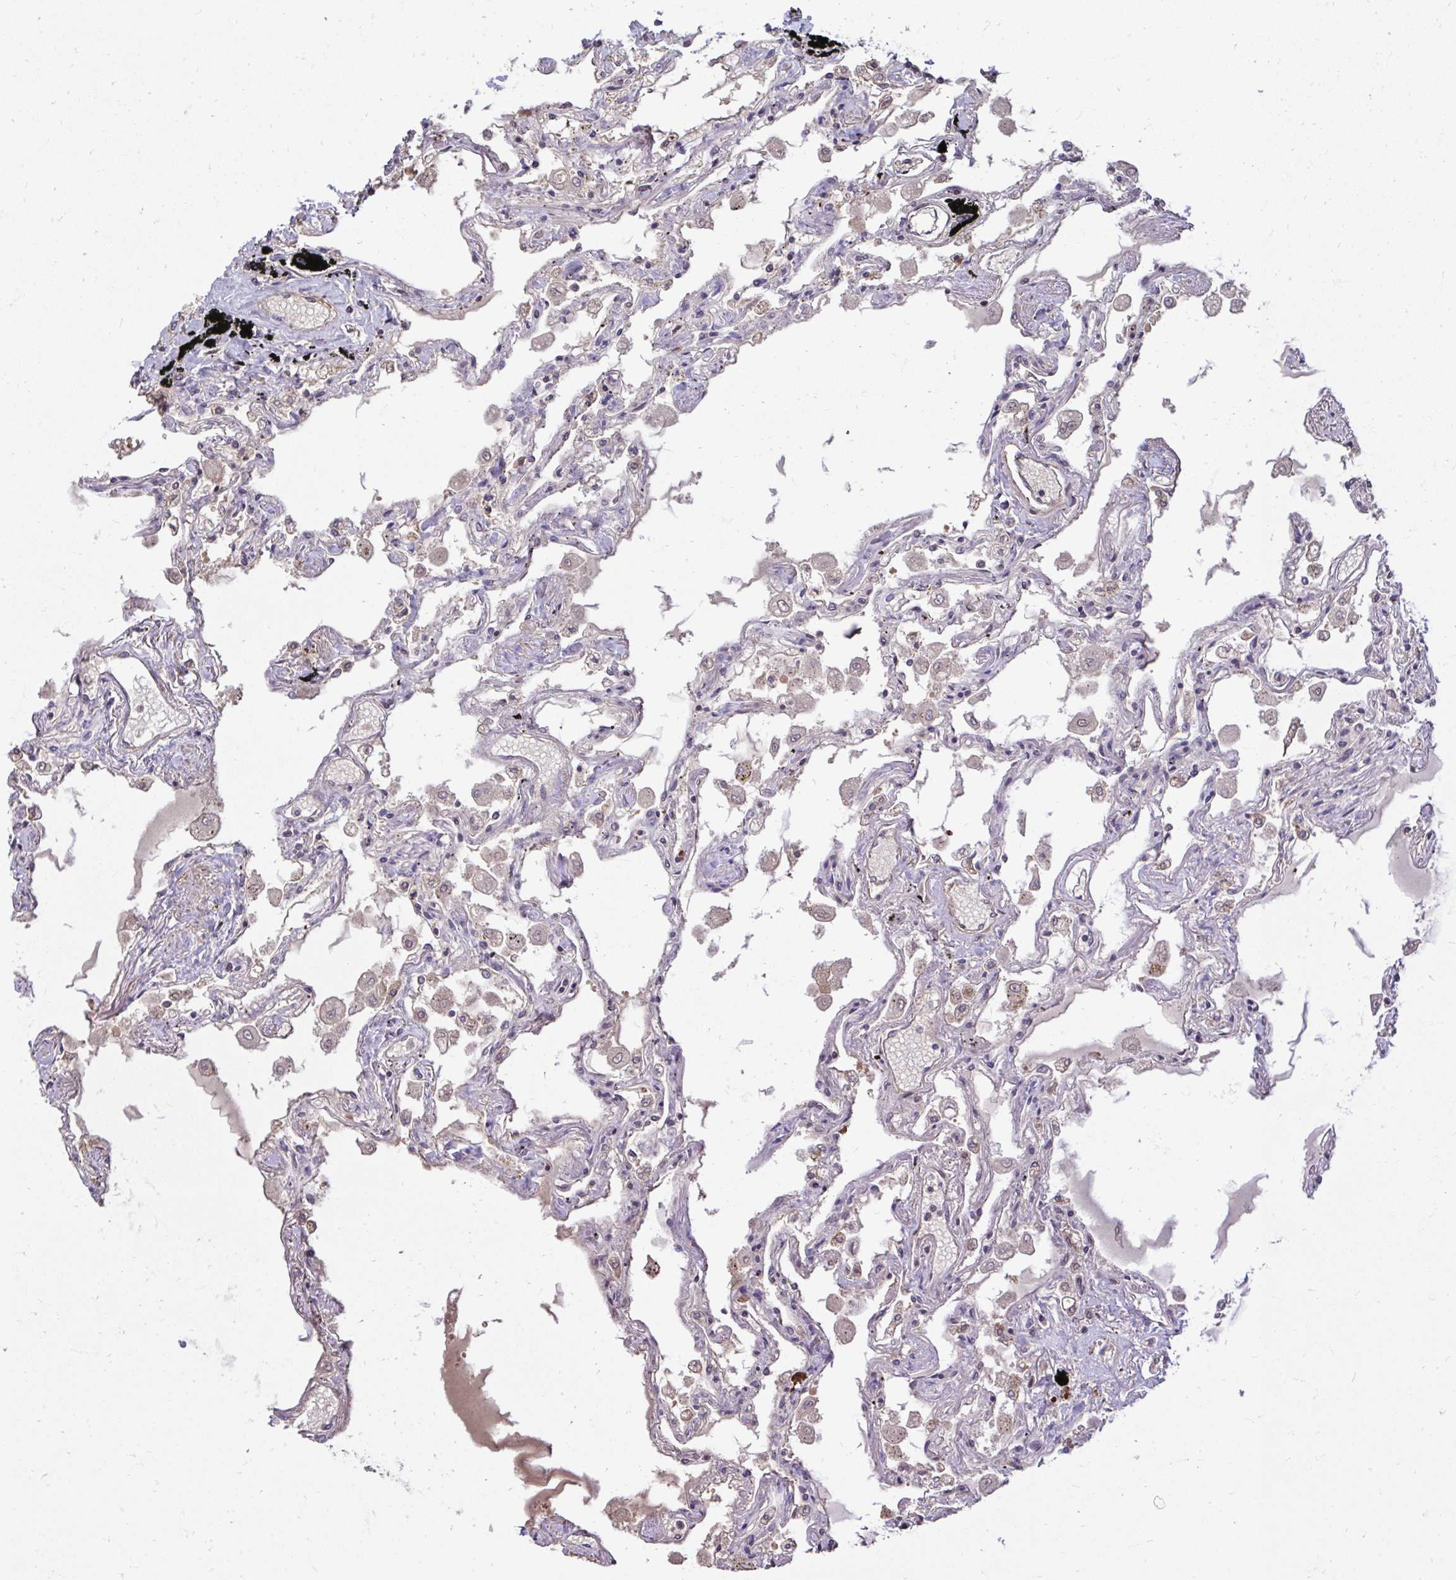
{"staining": {"intensity": "moderate", "quantity": "<25%", "location": "cytoplasmic/membranous"}, "tissue": "lung", "cell_type": "Alveolar cells", "image_type": "normal", "snomed": [{"axis": "morphology", "description": "Normal tissue, NOS"}, {"axis": "morphology", "description": "Adenocarcinoma, NOS"}, {"axis": "topography", "description": "Cartilage tissue"}, {"axis": "topography", "description": "Lung"}], "caption": "Lung stained with immunohistochemistry demonstrates moderate cytoplasmic/membranous positivity in about <25% of alveolar cells. (DAB (3,3'-diaminobenzidine) = brown stain, brightfield microscopy at high magnification).", "gene": "ZSCAN9", "patient": {"sex": "female", "age": 67}}